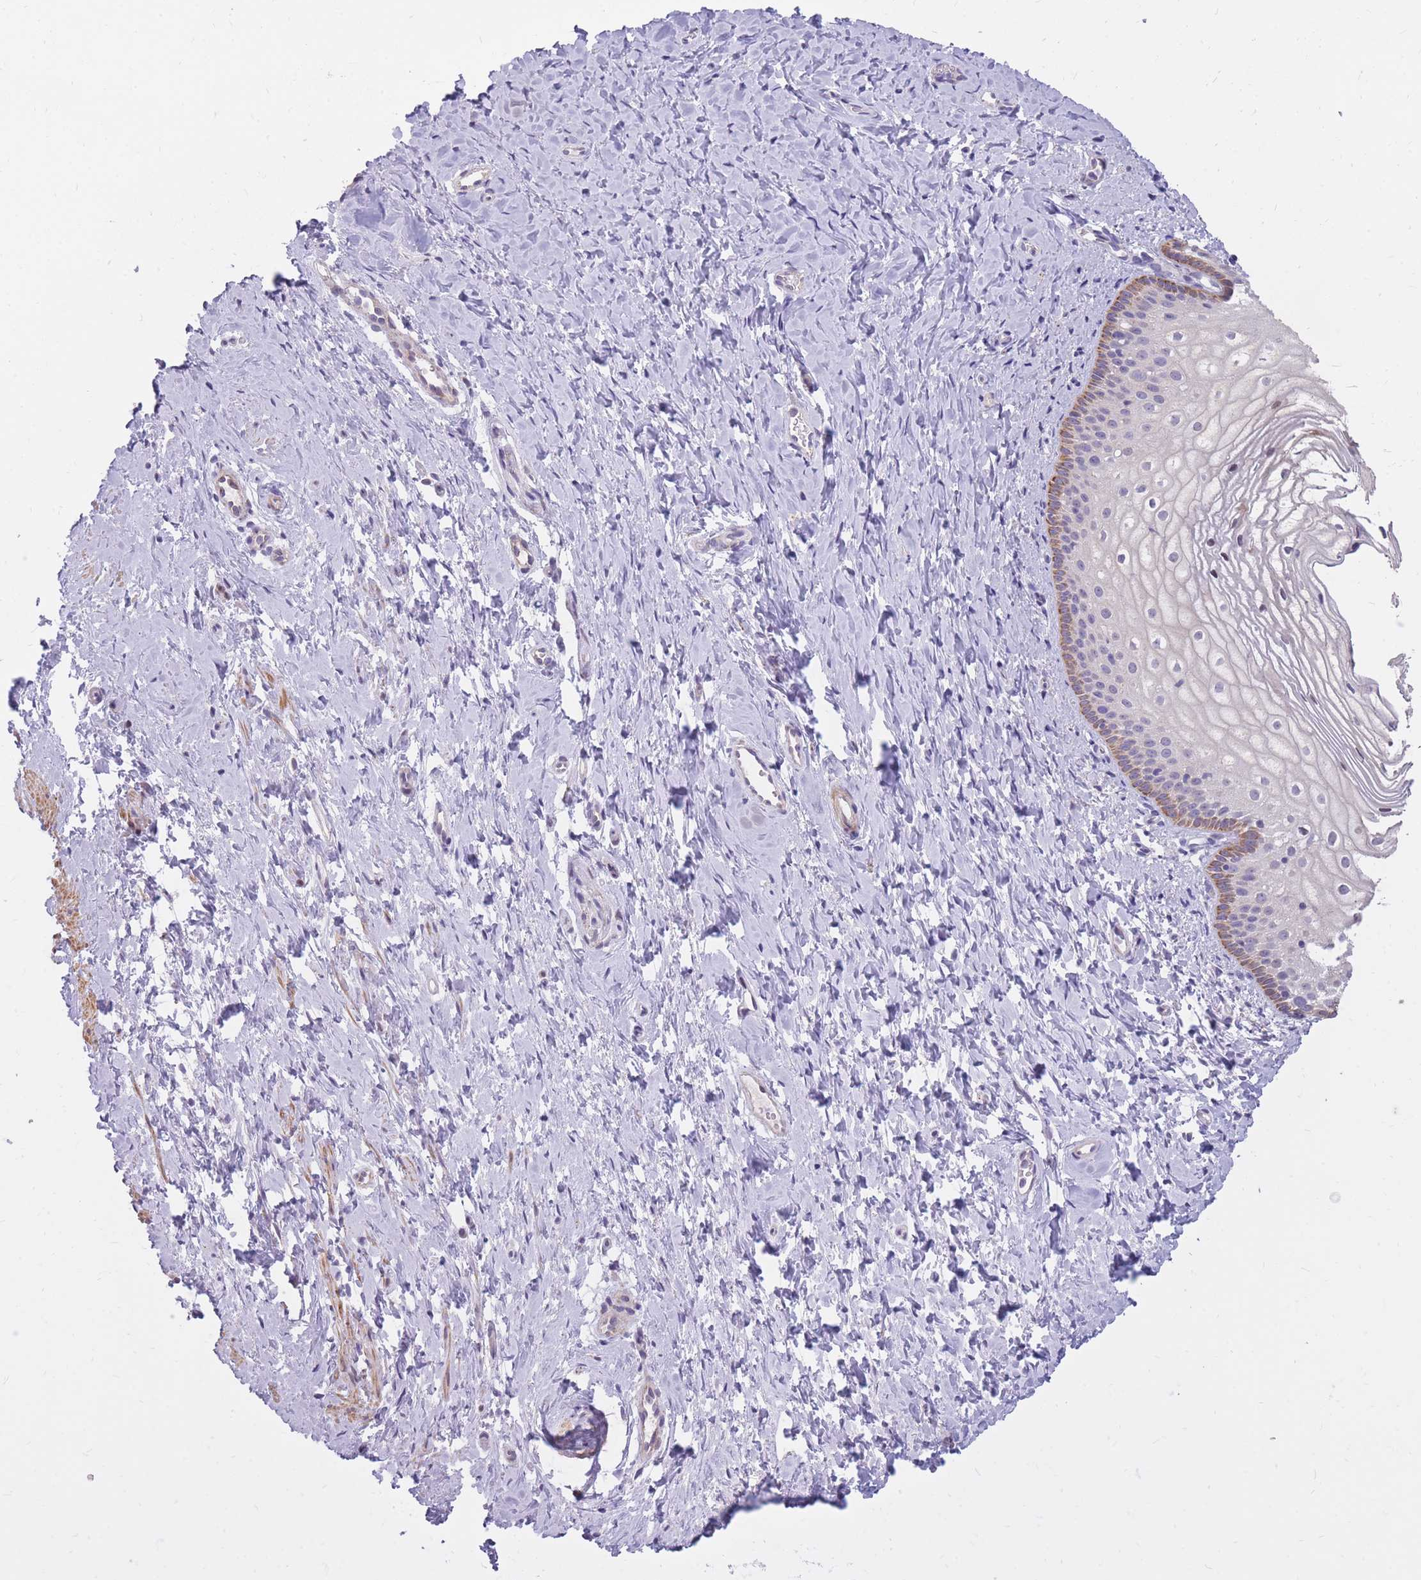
{"staining": {"intensity": "moderate", "quantity": "<25%", "location": "cytoplasmic/membranous"}, "tissue": "vagina", "cell_type": "Squamous epithelial cells", "image_type": "normal", "snomed": [{"axis": "morphology", "description": "Normal tissue, NOS"}, {"axis": "topography", "description": "Vagina"}], "caption": "A photomicrograph of vagina stained for a protein demonstrates moderate cytoplasmic/membranous brown staining in squamous epithelial cells. (IHC, brightfield microscopy, high magnification).", "gene": "RNF170", "patient": {"sex": "female", "age": 56}}